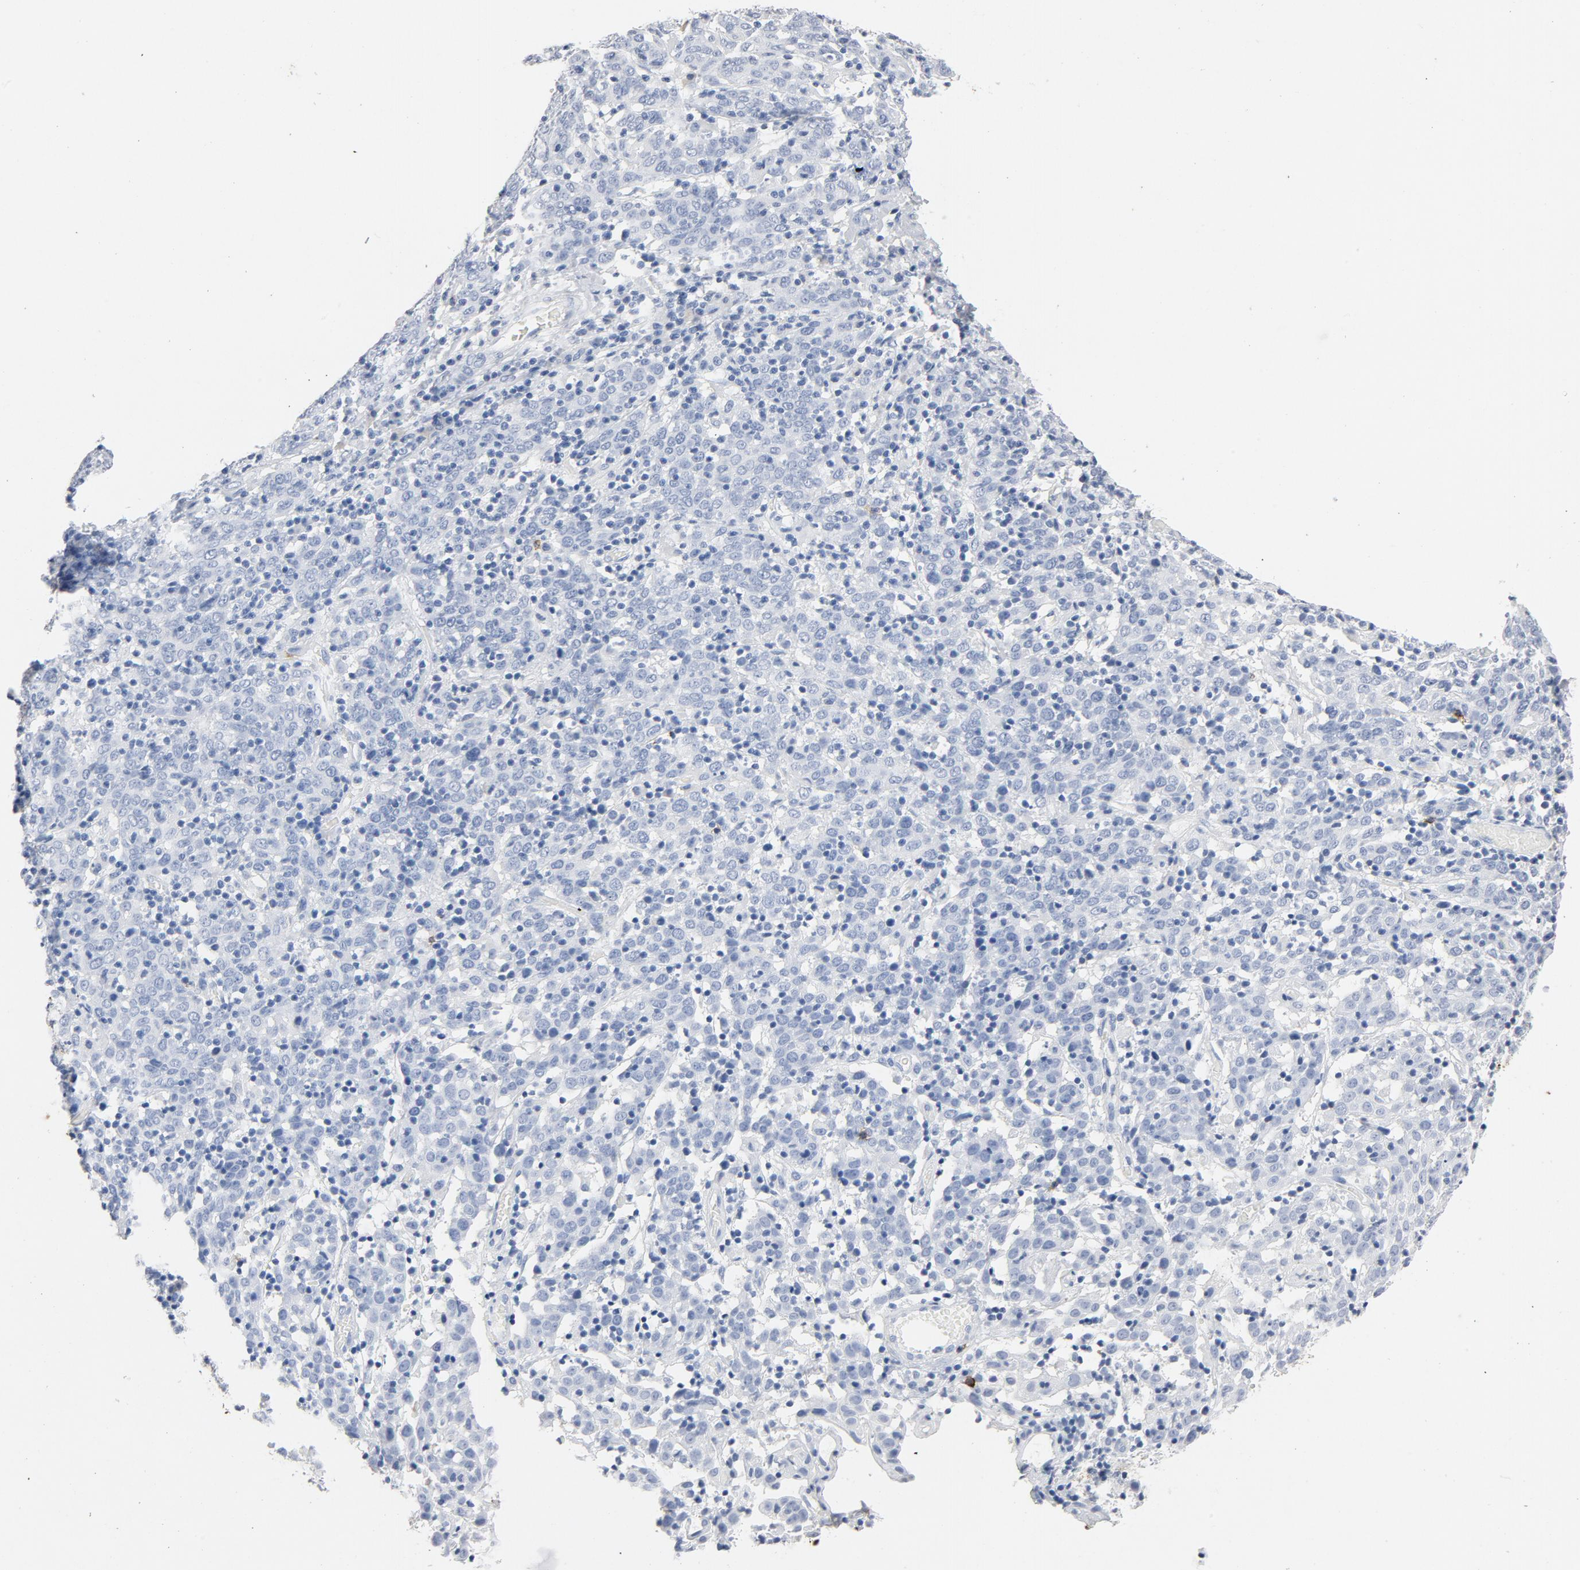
{"staining": {"intensity": "weak", "quantity": "<25%", "location": "cytoplasmic/membranous"}, "tissue": "cervical cancer", "cell_type": "Tumor cells", "image_type": "cancer", "snomed": [{"axis": "morphology", "description": "Normal tissue, NOS"}, {"axis": "morphology", "description": "Squamous cell carcinoma, NOS"}, {"axis": "topography", "description": "Cervix"}], "caption": "Immunohistochemical staining of cervical cancer (squamous cell carcinoma) reveals no significant expression in tumor cells.", "gene": "PTPRB", "patient": {"sex": "female", "age": 67}}